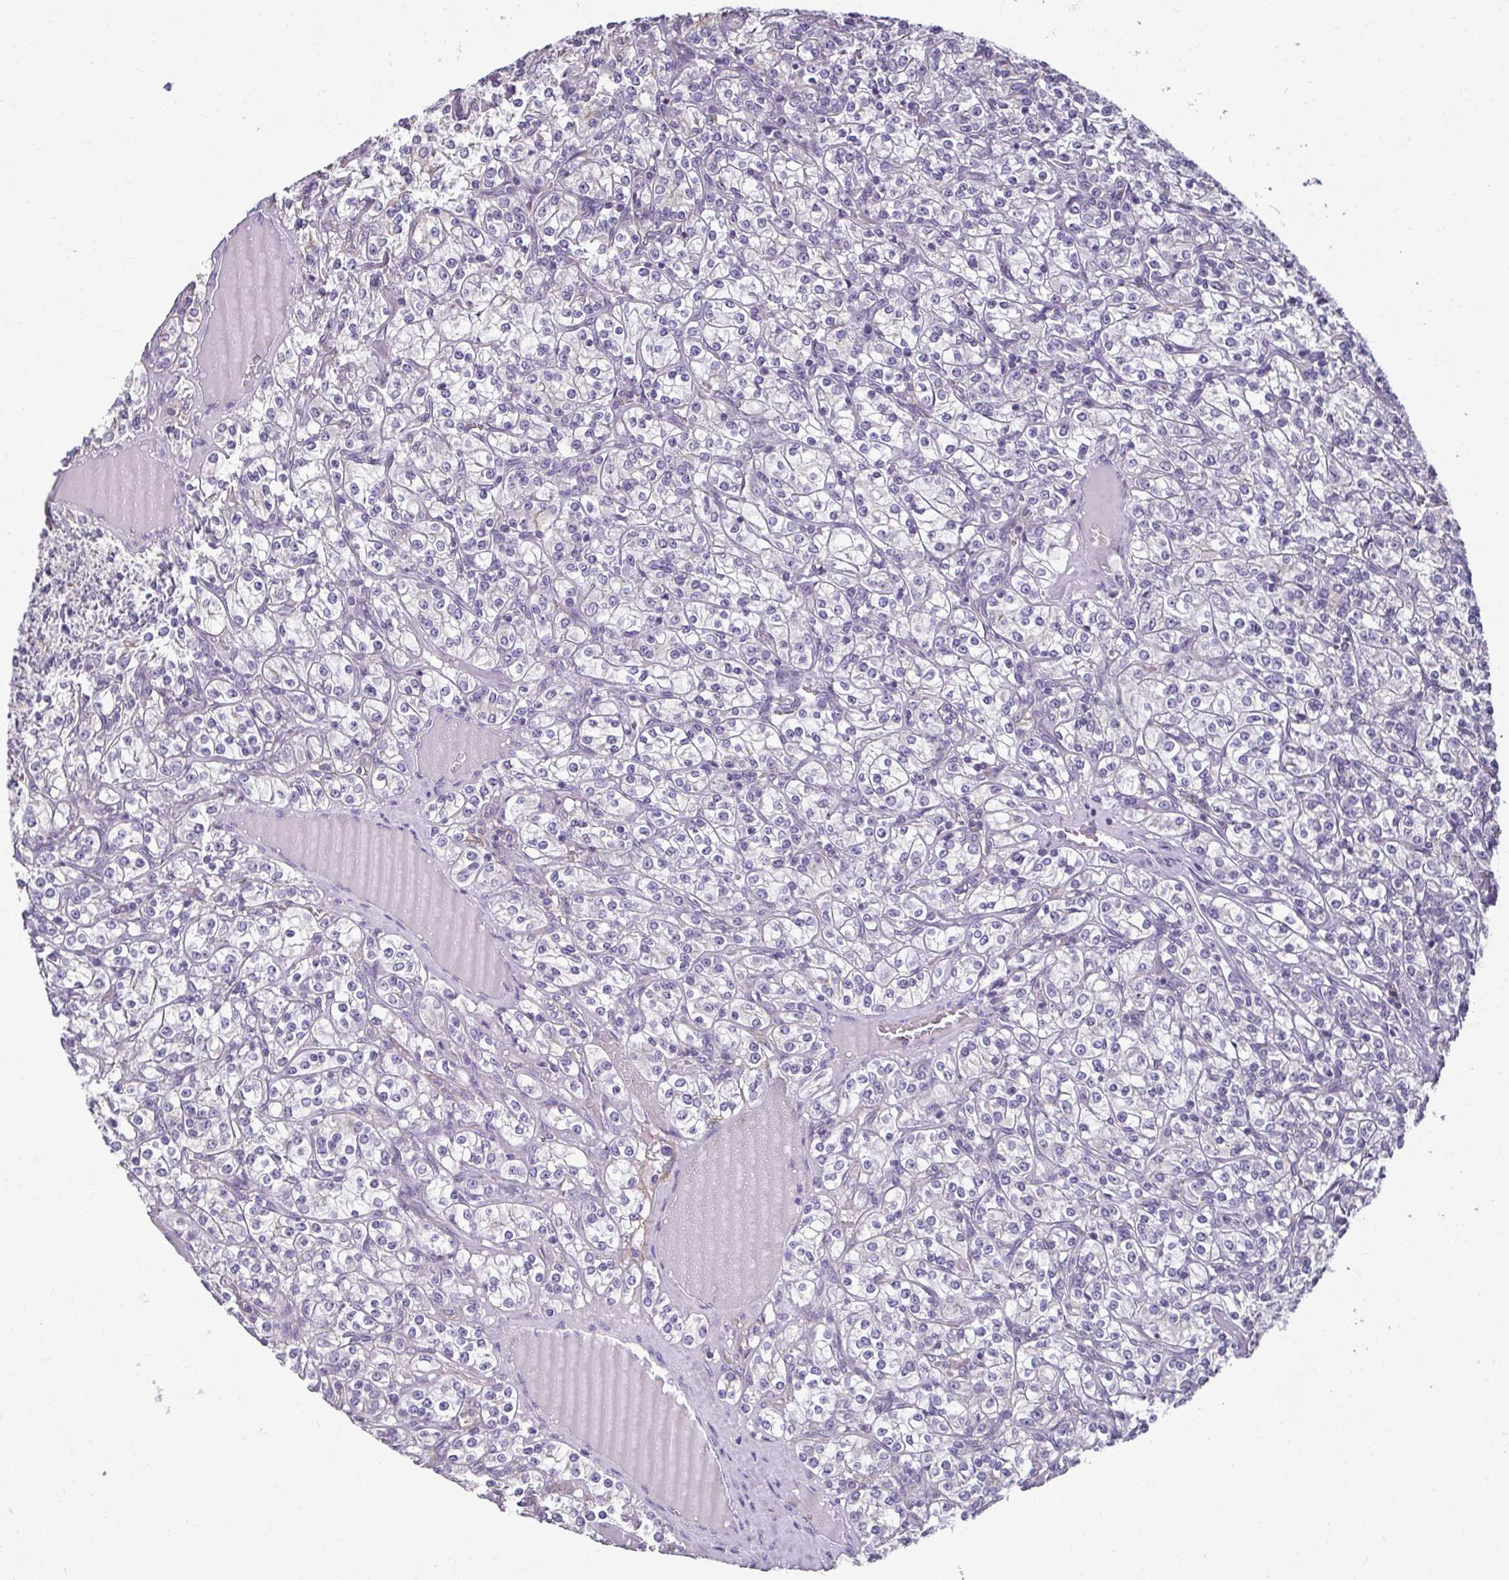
{"staining": {"intensity": "negative", "quantity": "none", "location": "none"}, "tissue": "renal cancer", "cell_type": "Tumor cells", "image_type": "cancer", "snomed": [{"axis": "morphology", "description": "Adenocarcinoma, NOS"}, {"axis": "topography", "description": "Kidney"}], "caption": "IHC histopathology image of neoplastic tissue: human renal cancer stained with DAB (3,3'-diaminobenzidine) displays no significant protein expression in tumor cells.", "gene": "PDE2A", "patient": {"sex": "male", "age": 77}}